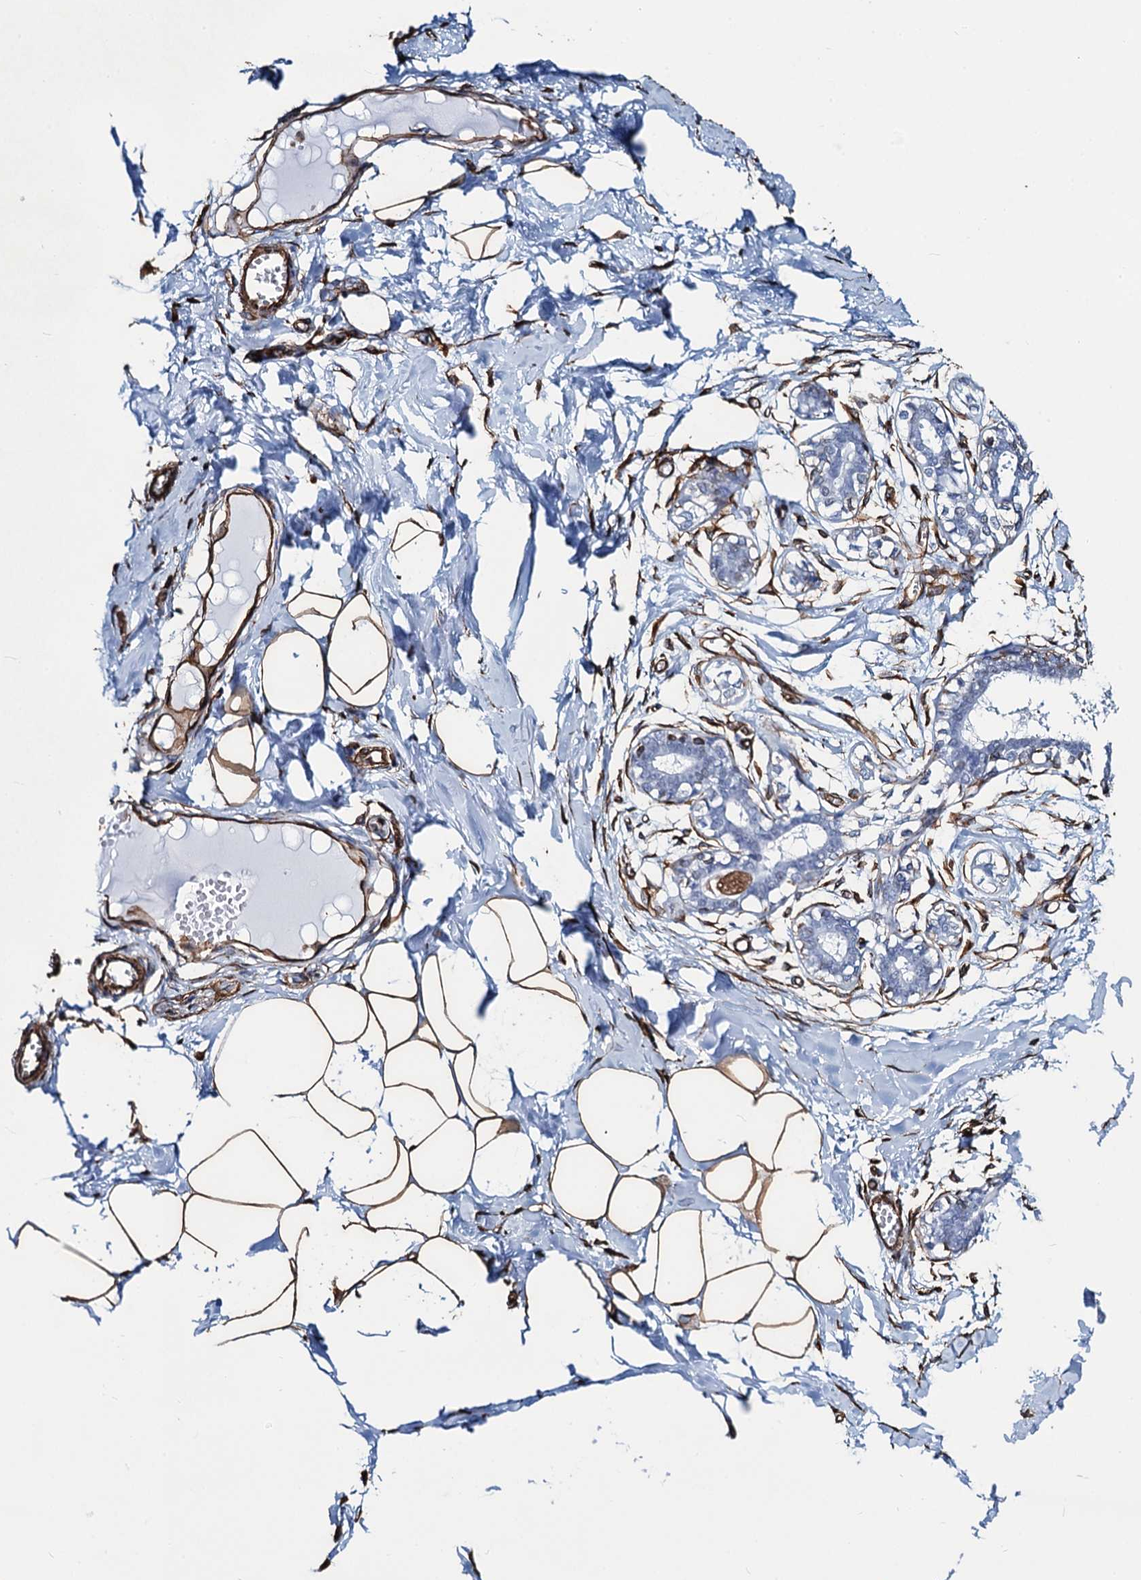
{"staining": {"intensity": "moderate", "quantity": ">75%", "location": "cytoplasmic/membranous"}, "tissue": "breast", "cell_type": "Adipocytes", "image_type": "normal", "snomed": [{"axis": "morphology", "description": "Normal tissue, NOS"}, {"axis": "topography", "description": "Breast"}], "caption": "Immunohistochemistry (DAB) staining of normal human breast exhibits moderate cytoplasmic/membranous protein staining in approximately >75% of adipocytes. The protein is stained brown, and the nuclei are stained in blue (DAB IHC with brightfield microscopy, high magnification).", "gene": "PGM2", "patient": {"sex": "female", "age": 27}}